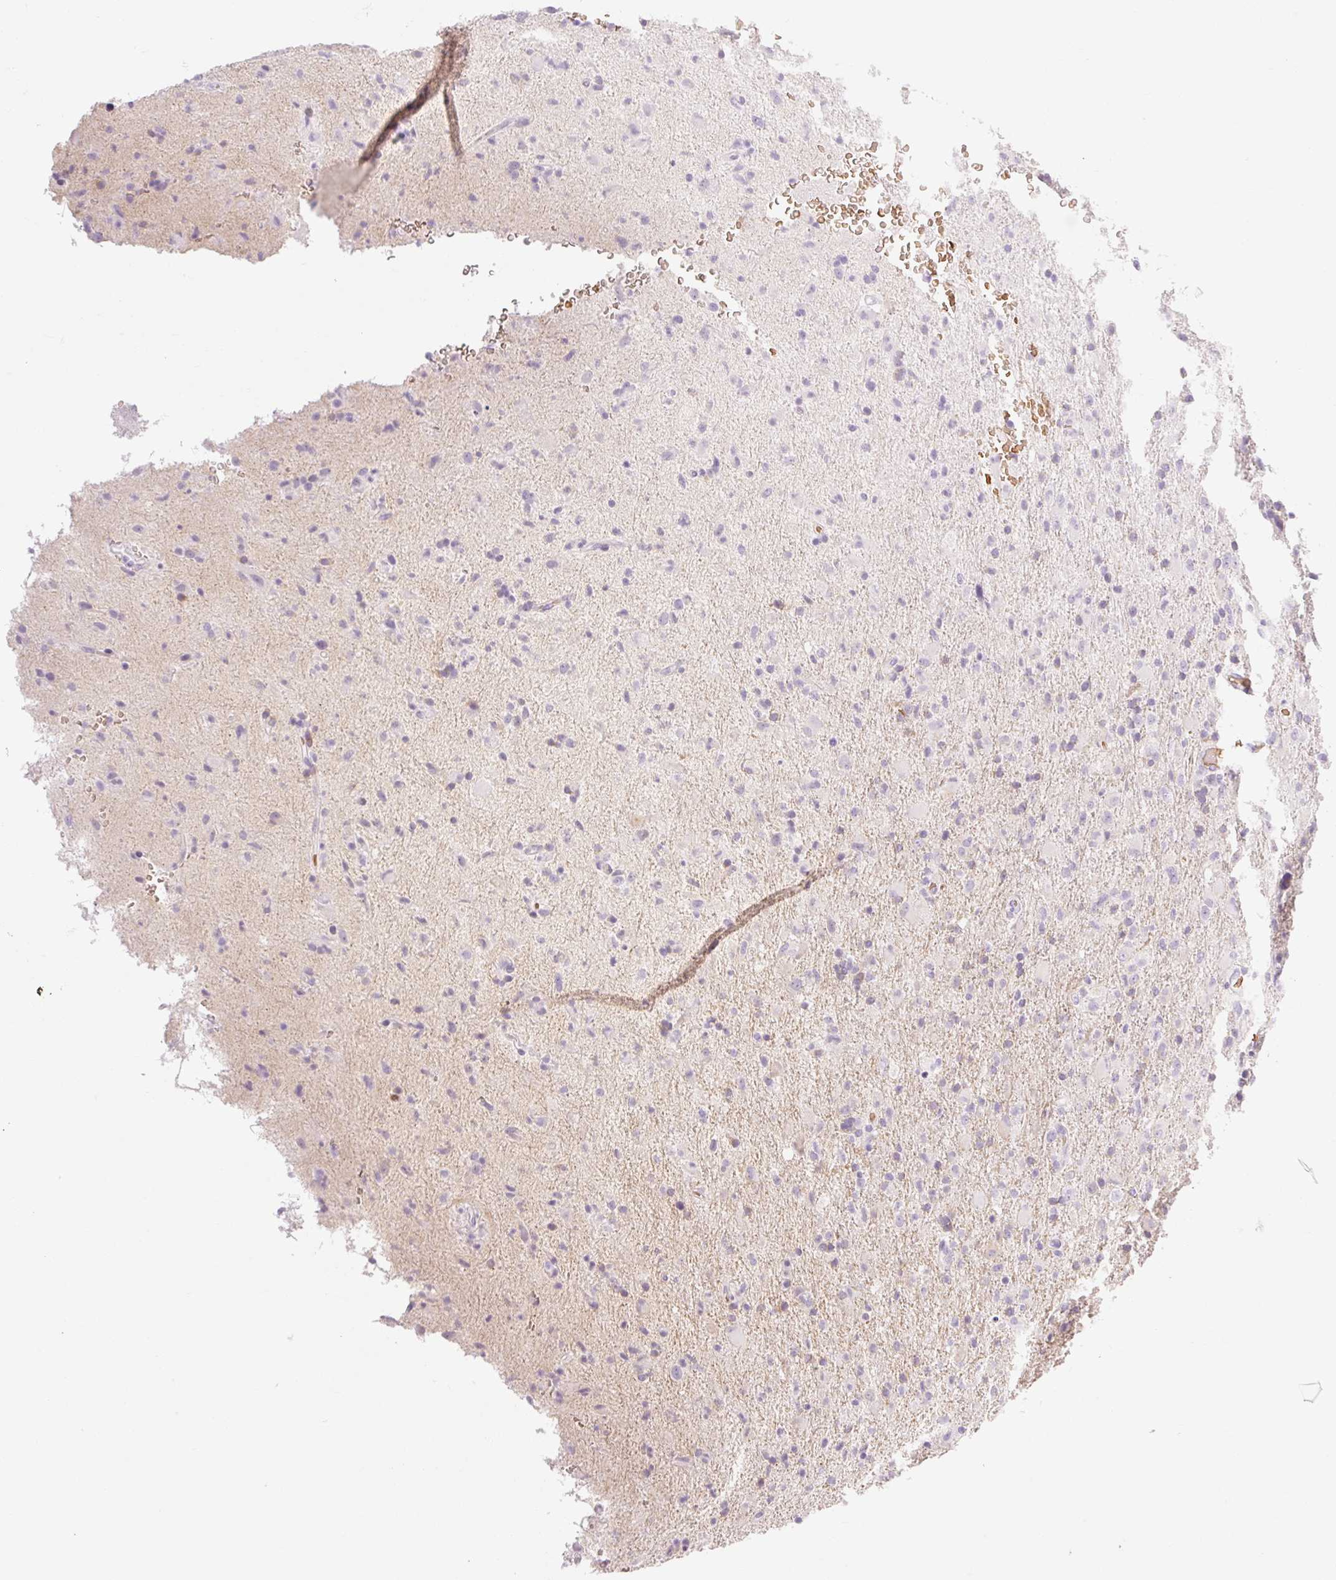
{"staining": {"intensity": "negative", "quantity": "none", "location": "none"}, "tissue": "glioma", "cell_type": "Tumor cells", "image_type": "cancer", "snomed": [{"axis": "morphology", "description": "Glioma, malignant, Low grade"}, {"axis": "topography", "description": "Brain"}], "caption": "DAB immunohistochemical staining of malignant glioma (low-grade) displays no significant expression in tumor cells. (DAB (3,3'-diaminobenzidine) immunohistochemistry (IHC) visualized using brightfield microscopy, high magnification).", "gene": "TAF1L", "patient": {"sex": "male", "age": 65}}